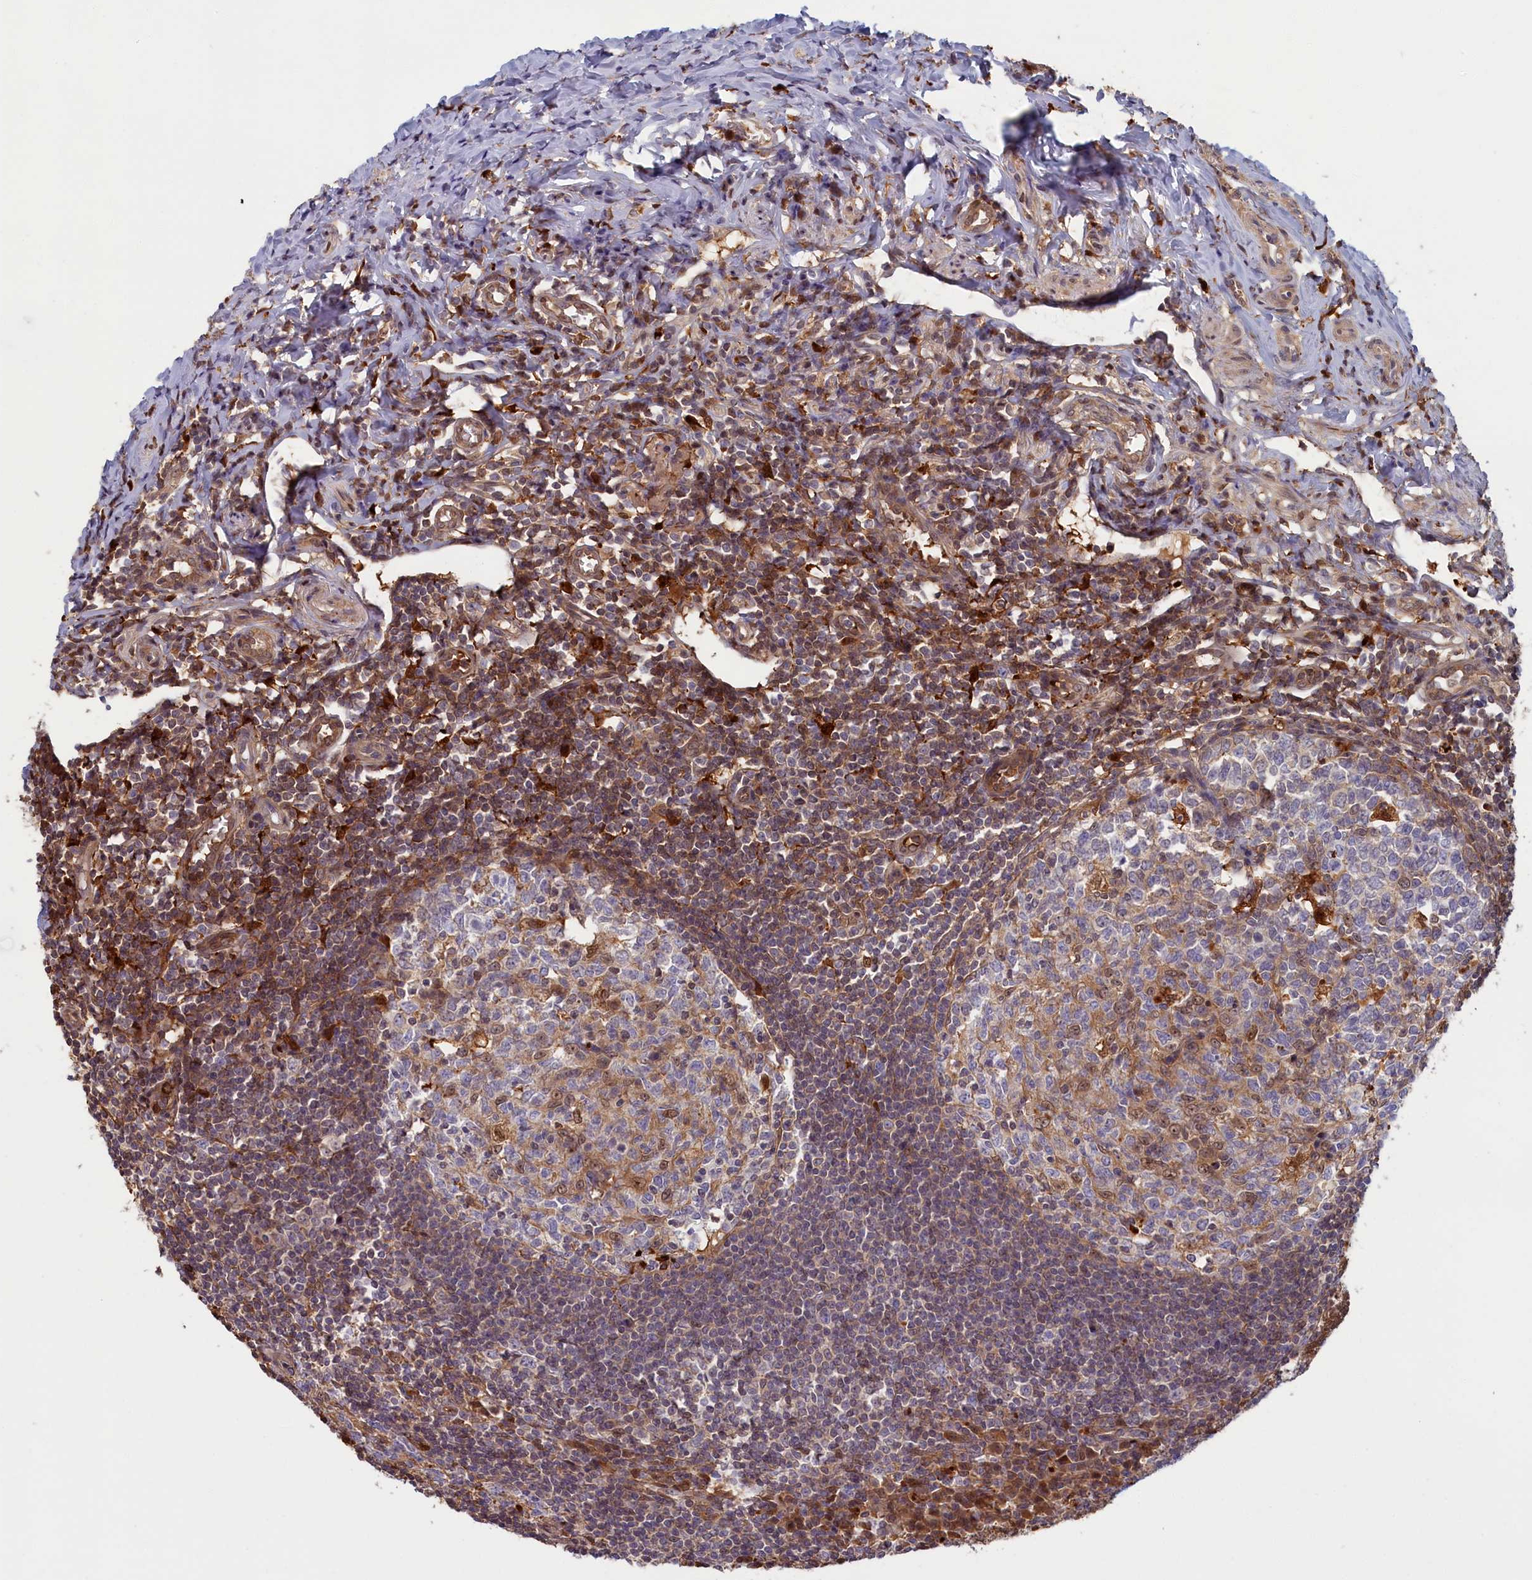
{"staining": {"intensity": "strong", "quantity": ">75%", "location": "cytoplasmic/membranous"}, "tissue": "appendix", "cell_type": "Glandular cells", "image_type": "normal", "snomed": [{"axis": "morphology", "description": "Normal tissue, NOS"}, {"axis": "topography", "description": "Appendix"}], "caption": "A photomicrograph showing strong cytoplasmic/membranous staining in approximately >75% of glandular cells in benign appendix, as visualized by brown immunohistochemical staining.", "gene": "BLVRB", "patient": {"sex": "female", "age": 33}}